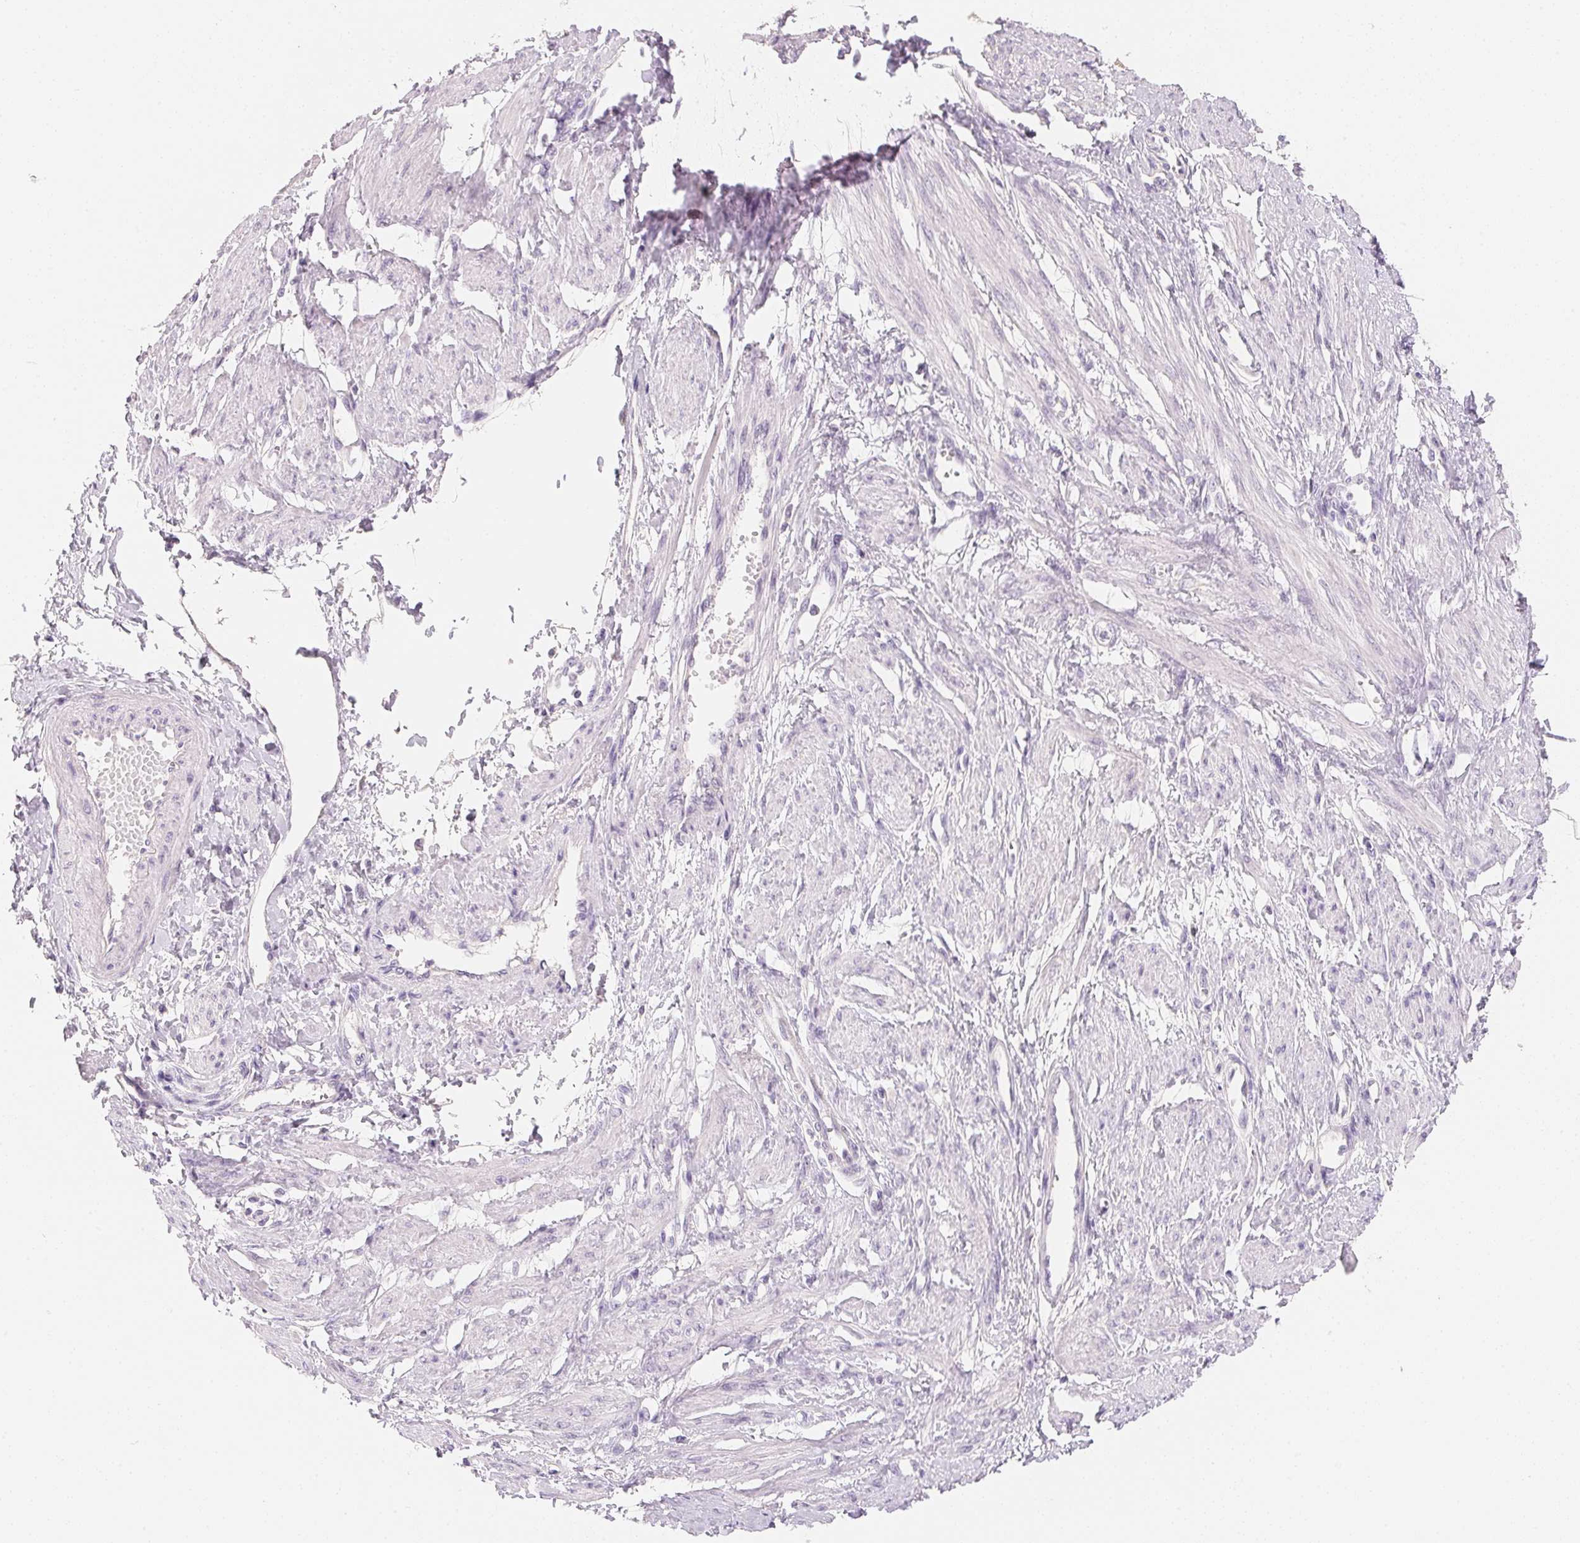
{"staining": {"intensity": "negative", "quantity": "none", "location": "none"}, "tissue": "smooth muscle", "cell_type": "Smooth muscle cells", "image_type": "normal", "snomed": [{"axis": "morphology", "description": "Normal tissue, NOS"}, {"axis": "topography", "description": "Smooth muscle"}, {"axis": "topography", "description": "Uterus"}], "caption": "An image of human smooth muscle is negative for staining in smooth muscle cells. The staining was performed using DAB (3,3'-diaminobenzidine) to visualize the protein expression in brown, while the nuclei were stained in blue with hematoxylin (Magnification: 20x).", "gene": "MCOLN3", "patient": {"sex": "female", "age": 39}}